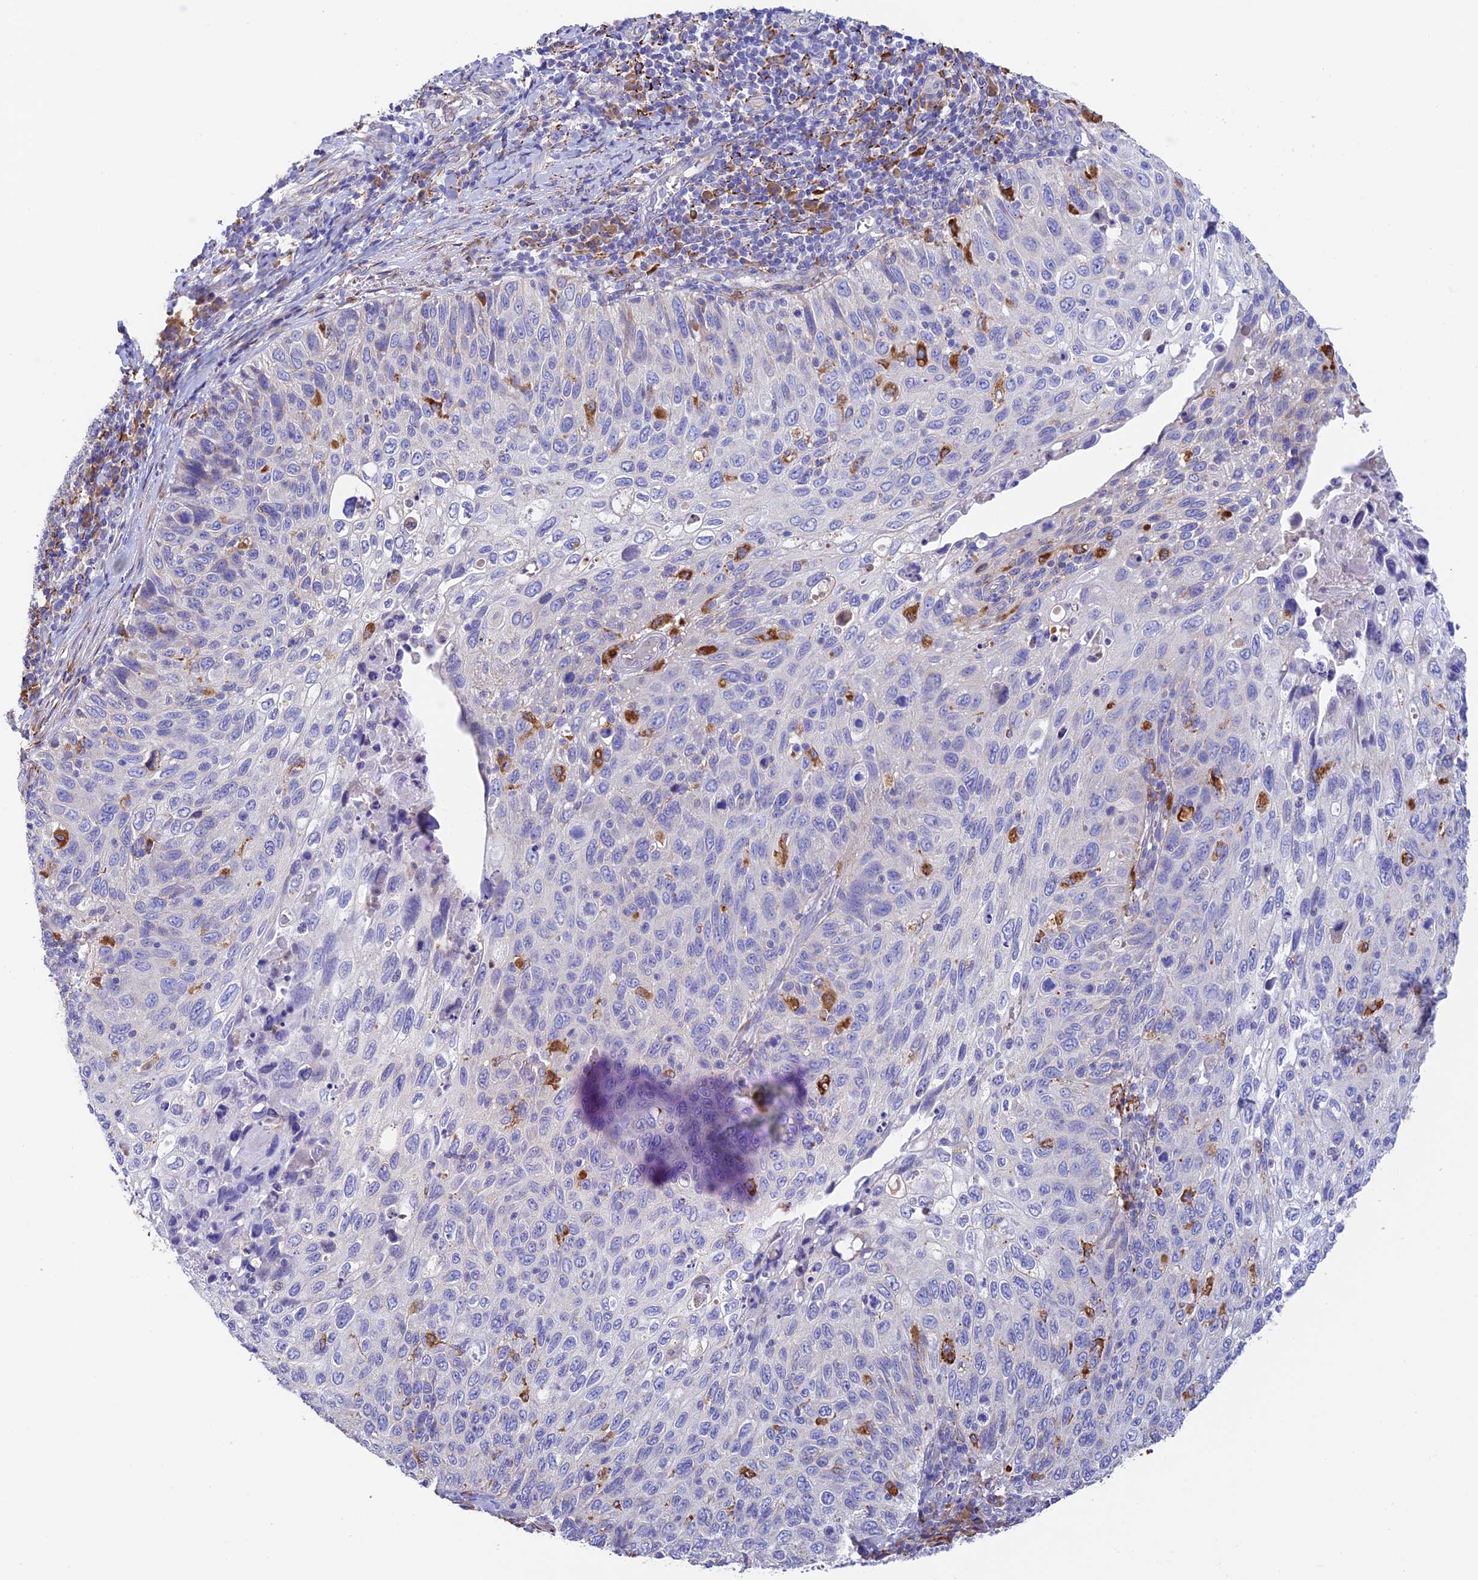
{"staining": {"intensity": "negative", "quantity": "none", "location": "none"}, "tissue": "cervical cancer", "cell_type": "Tumor cells", "image_type": "cancer", "snomed": [{"axis": "morphology", "description": "Squamous cell carcinoma, NOS"}, {"axis": "topography", "description": "Cervix"}], "caption": "Tumor cells are negative for brown protein staining in cervical cancer (squamous cell carcinoma).", "gene": "VKORC1", "patient": {"sex": "female", "age": 70}}